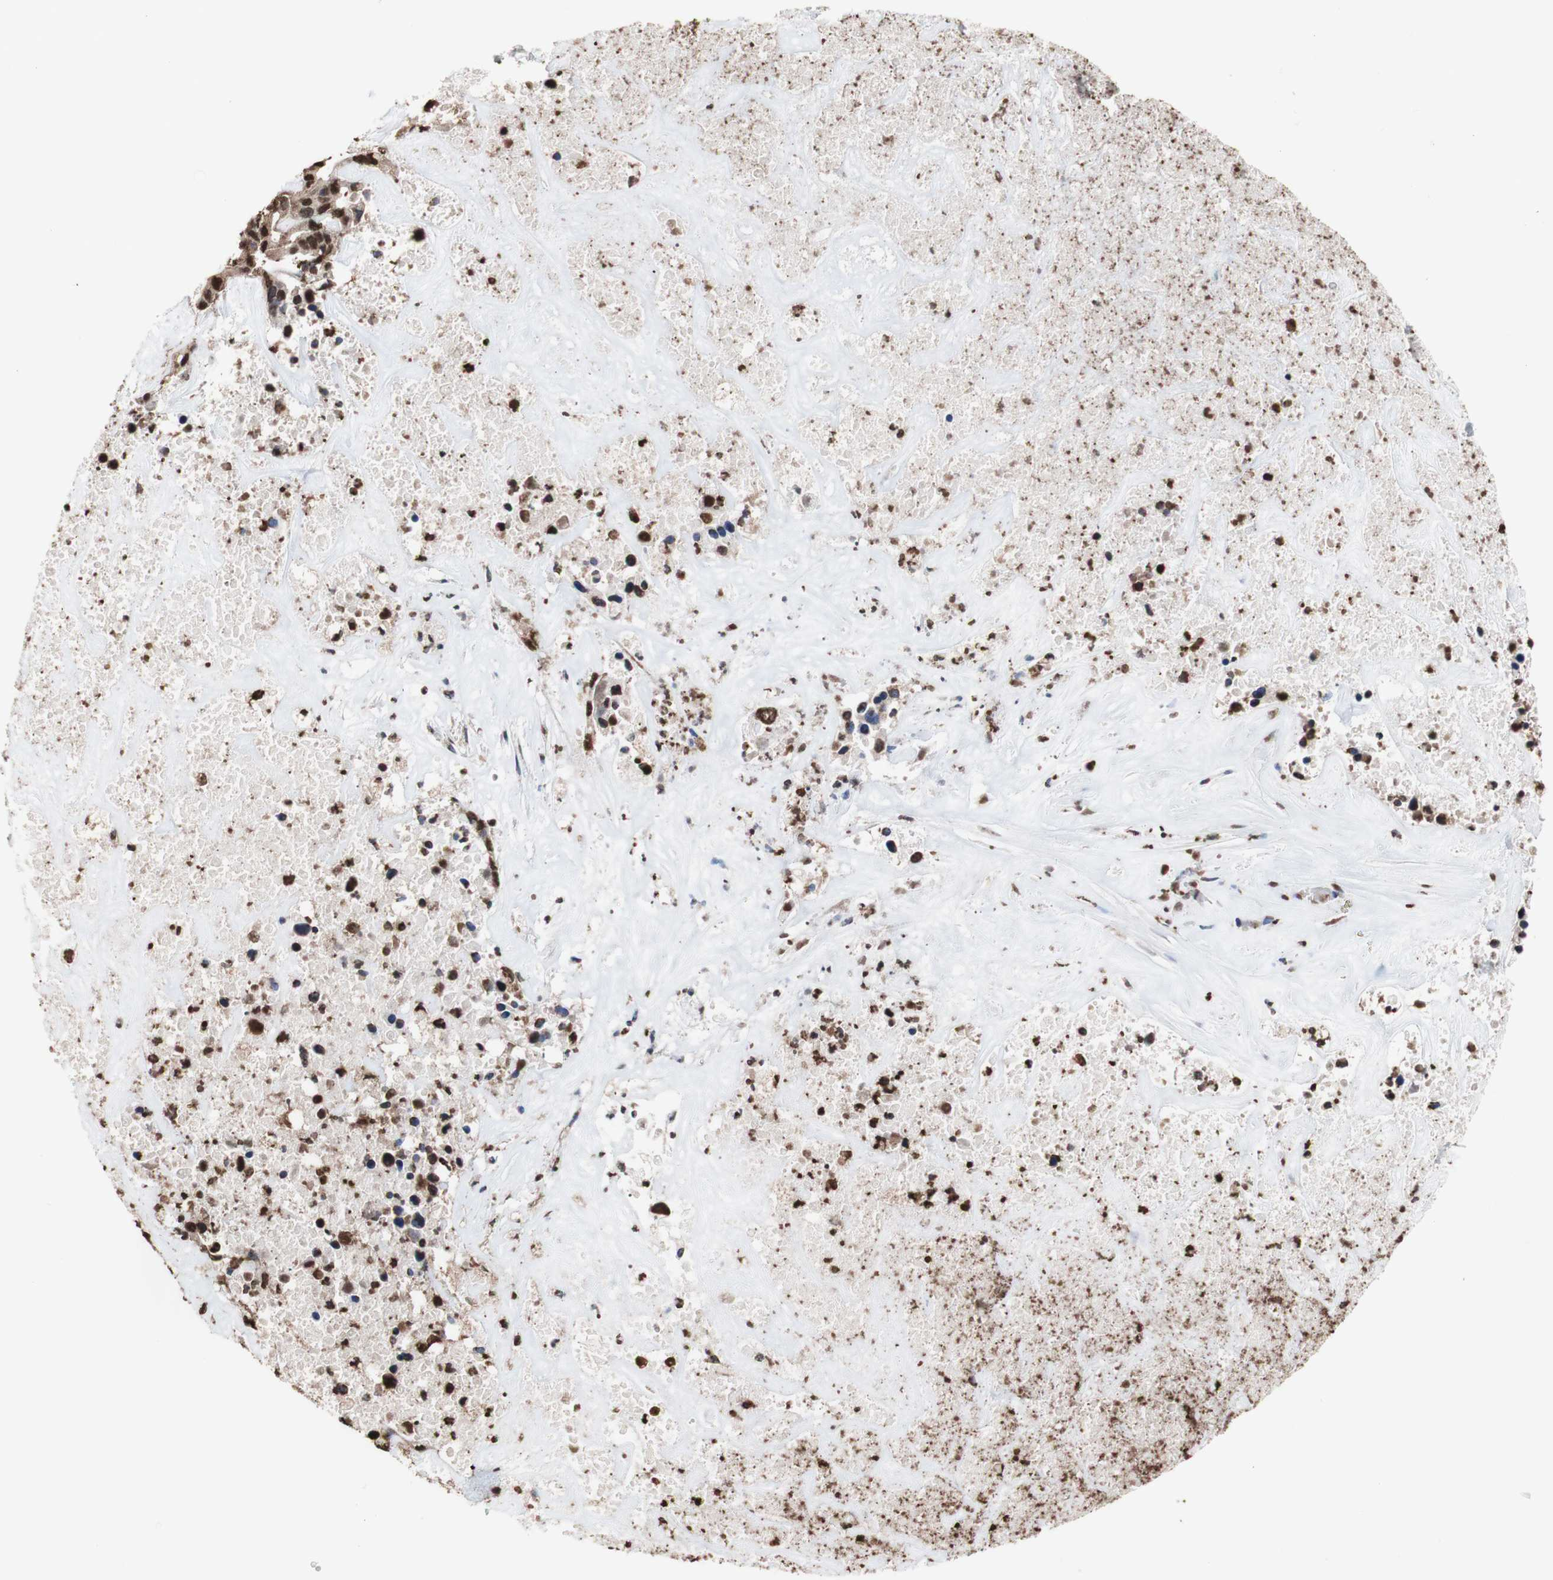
{"staining": {"intensity": "strong", "quantity": ">75%", "location": "cytoplasmic/membranous,nuclear"}, "tissue": "liver cancer", "cell_type": "Tumor cells", "image_type": "cancer", "snomed": [{"axis": "morphology", "description": "Cholangiocarcinoma"}, {"axis": "topography", "description": "Liver"}], "caption": "Liver cholangiocarcinoma stained with immunohistochemistry (IHC) exhibits strong cytoplasmic/membranous and nuclear staining in about >75% of tumor cells. Immunohistochemistry stains the protein in brown and the nuclei are stained blue.", "gene": "PIDD1", "patient": {"sex": "female", "age": 65}}